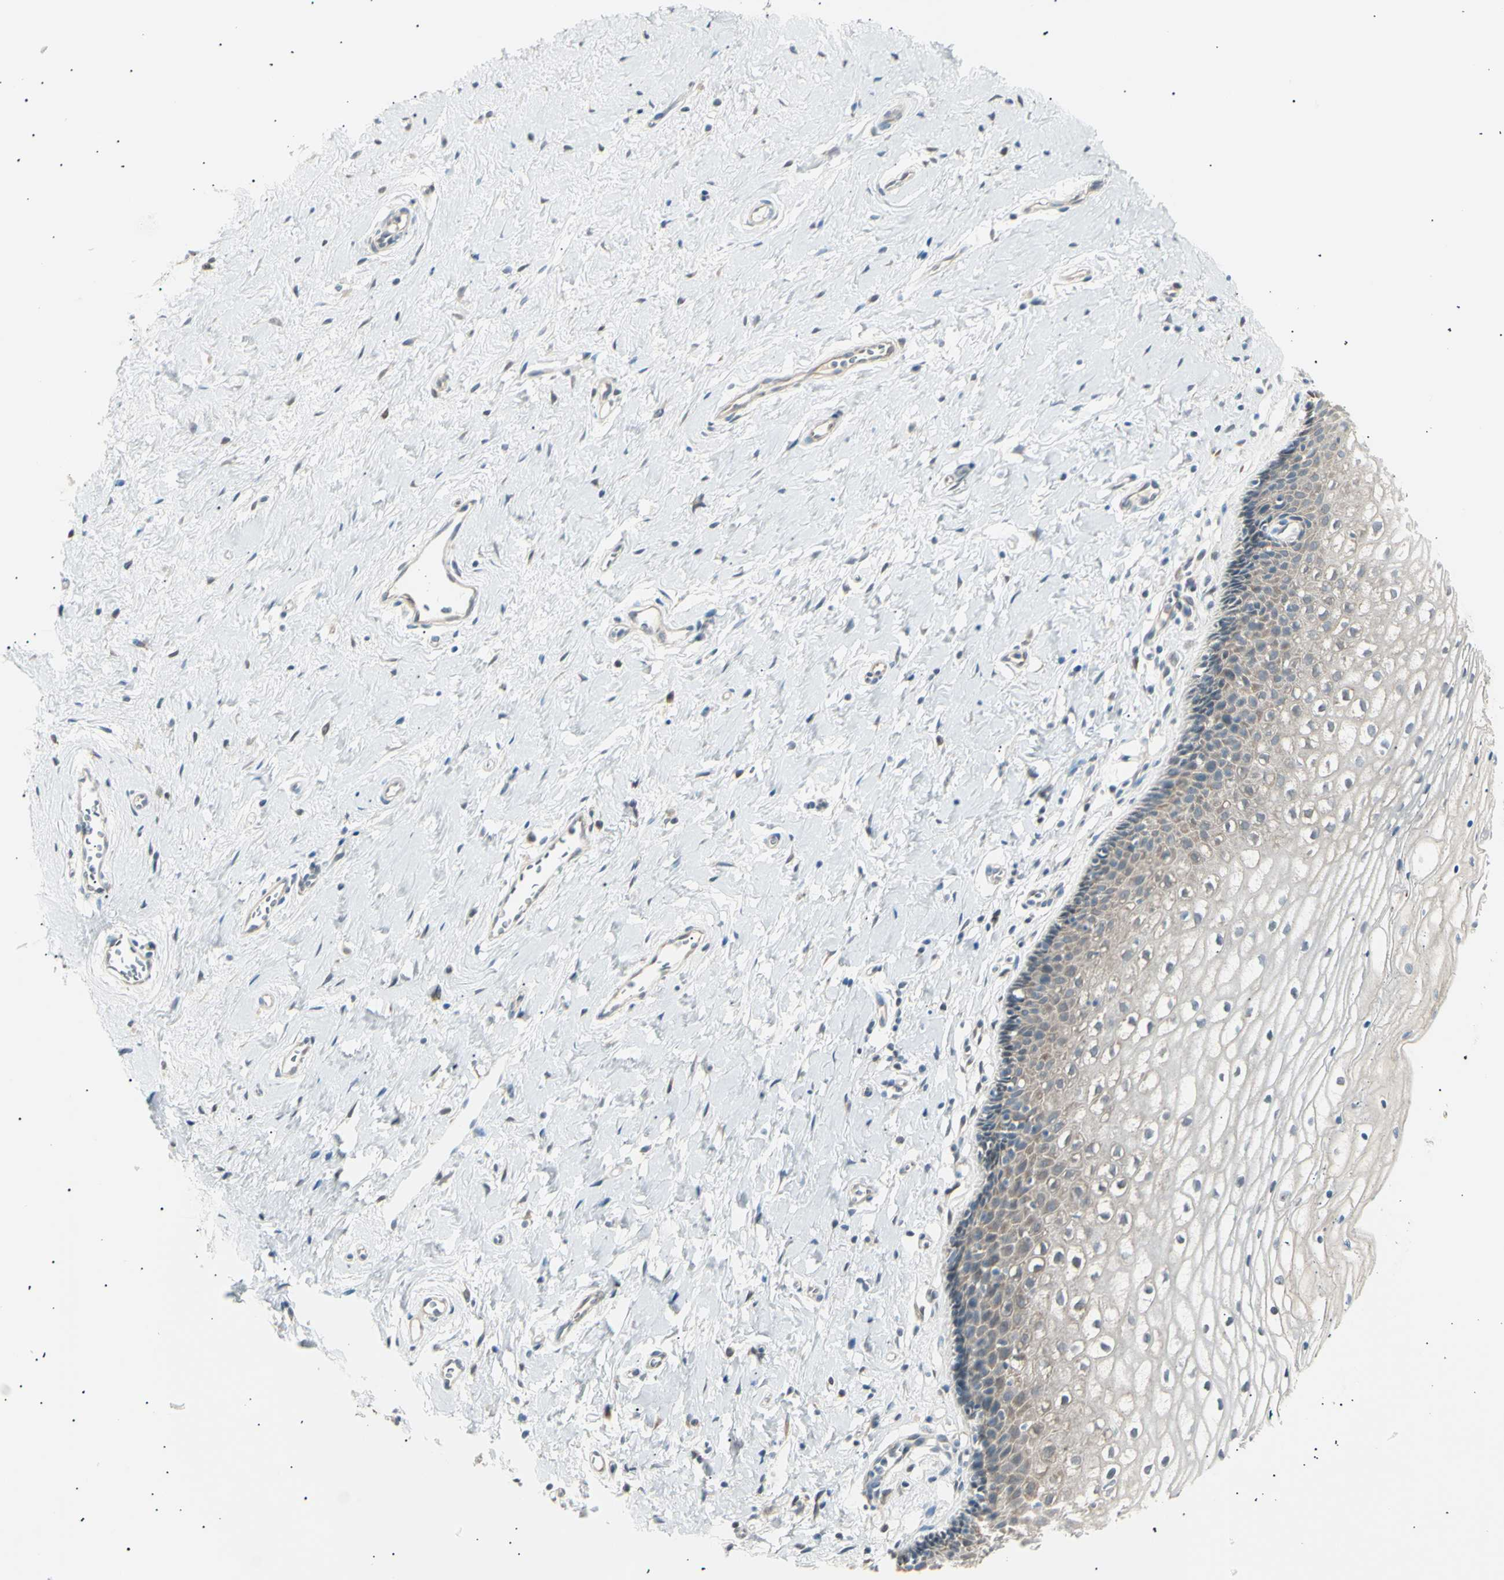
{"staining": {"intensity": "weak", "quantity": "<25%", "location": "cytoplasmic/membranous"}, "tissue": "vagina", "cell_type": "Squamous epithelial cells", "image_type": "normal", "snomed": [{"axis": "morphology", "description": "Normal tissue, NOS"}, {"axis": "topography", "description": "Soft tissue"}, {"axis": "topography", "description": "Vagina"}], "caption": "High power microscopy micrograph of an immunohistochemistry (IHC) histopathology image of normal vagina, revealing no significant staining in squamous epithelial cells.", "gene": "LHPP", "patient": {"sex": "female", "age": 61}}